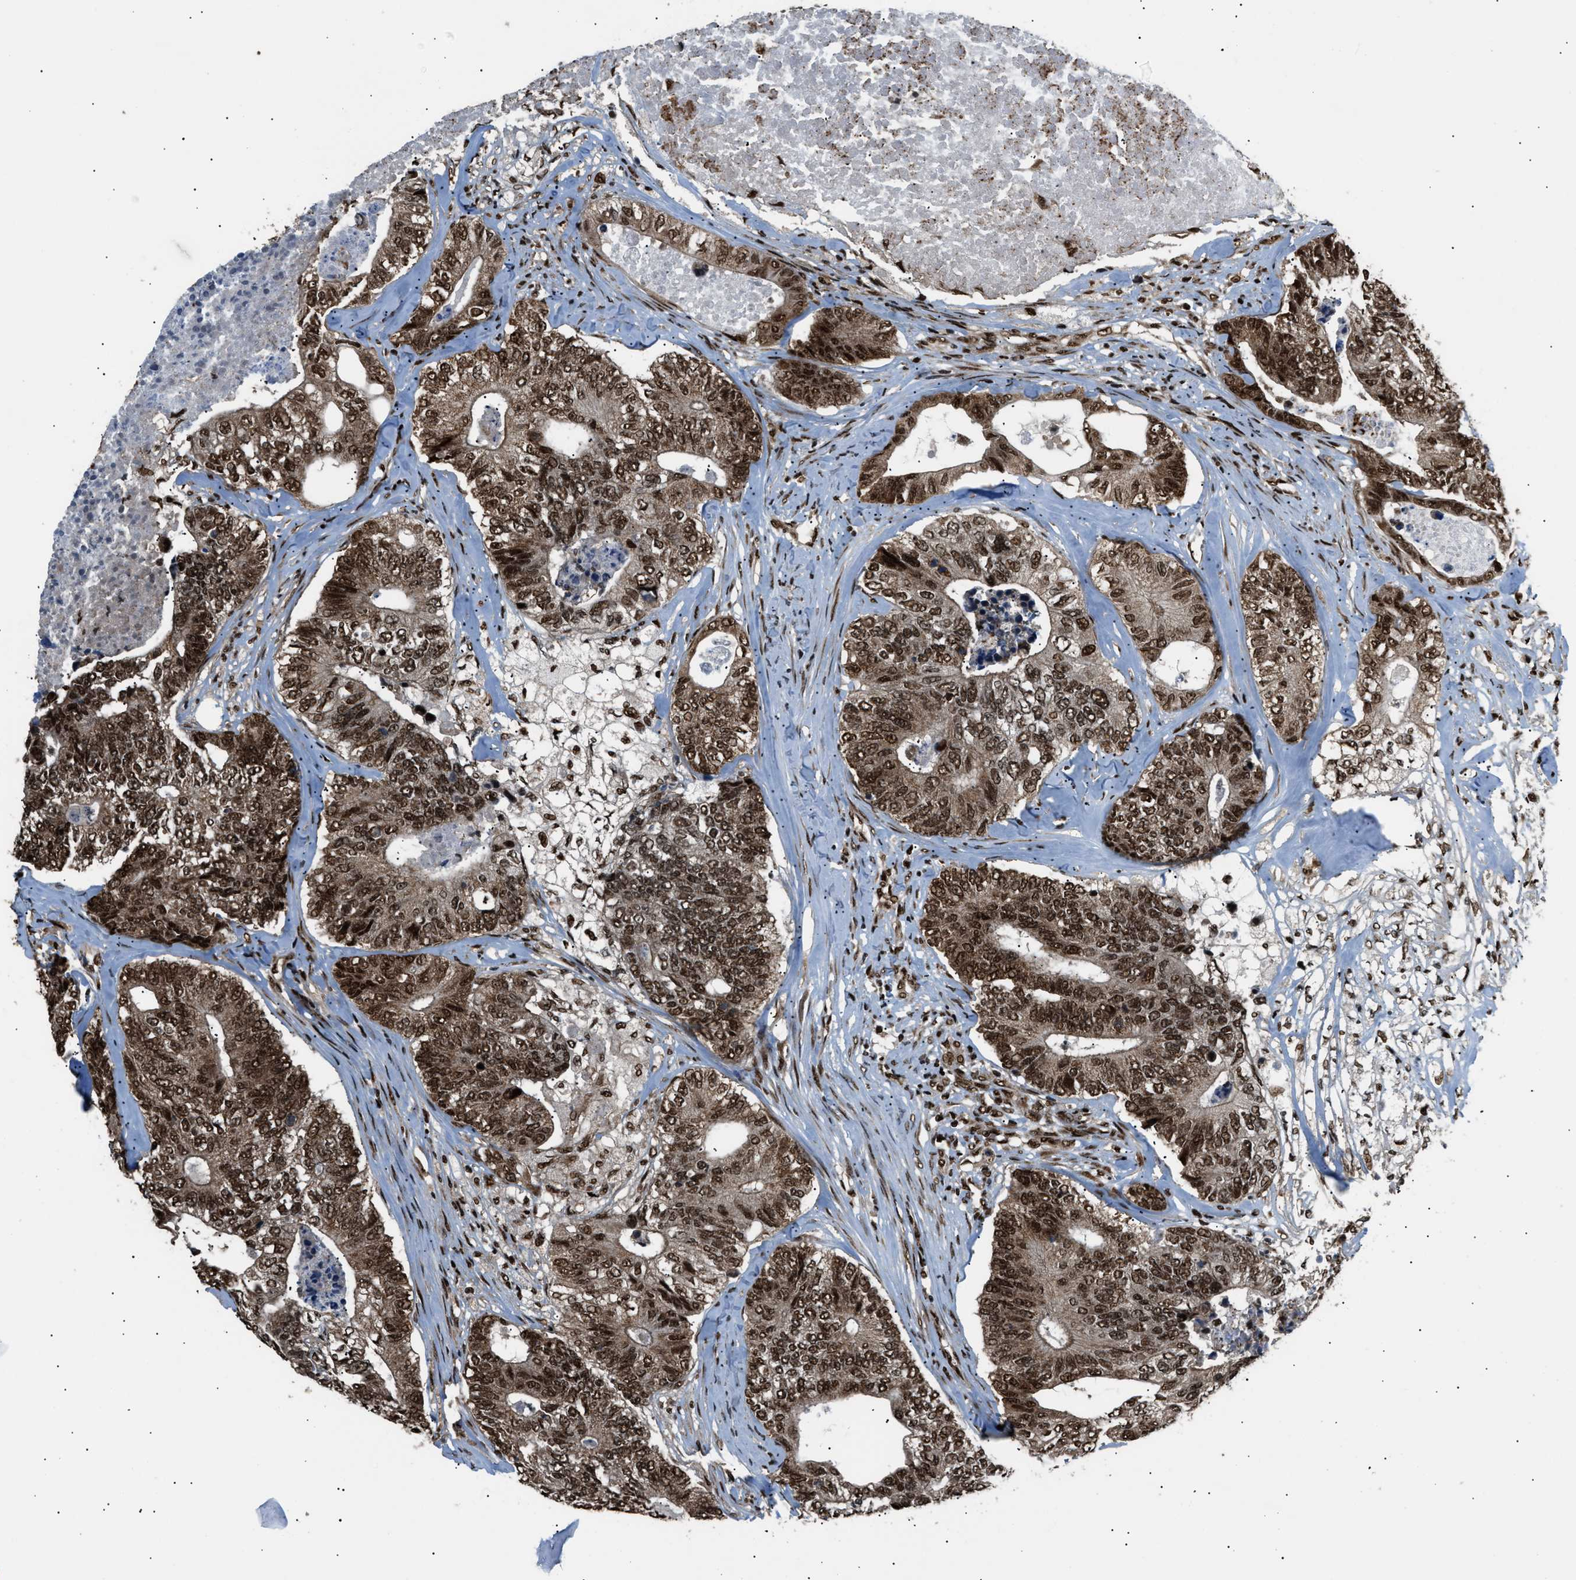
{"staining": {"intensity": "strong", "quantity": ">75%", "location": "cytoplasmic/membranous,nuclear"}, "tissue": "colorectal cancer", "cell_type": "Tumor cells", "image_type": "cancer", "snomed": [{"axis": "morphology", "description": "Adenocarcinoma, NOS"}, {"axis": "topography", "description": "Colon"}], "caption": "The immunohistochemical stain labels strong cytoplasmic/membranous and nuclear positivity in tumor cells of colorectal cancer (adenocarcinoma) tissue.", "gene": "RBM5", "patient": {"sex": "female", "age": 67}}